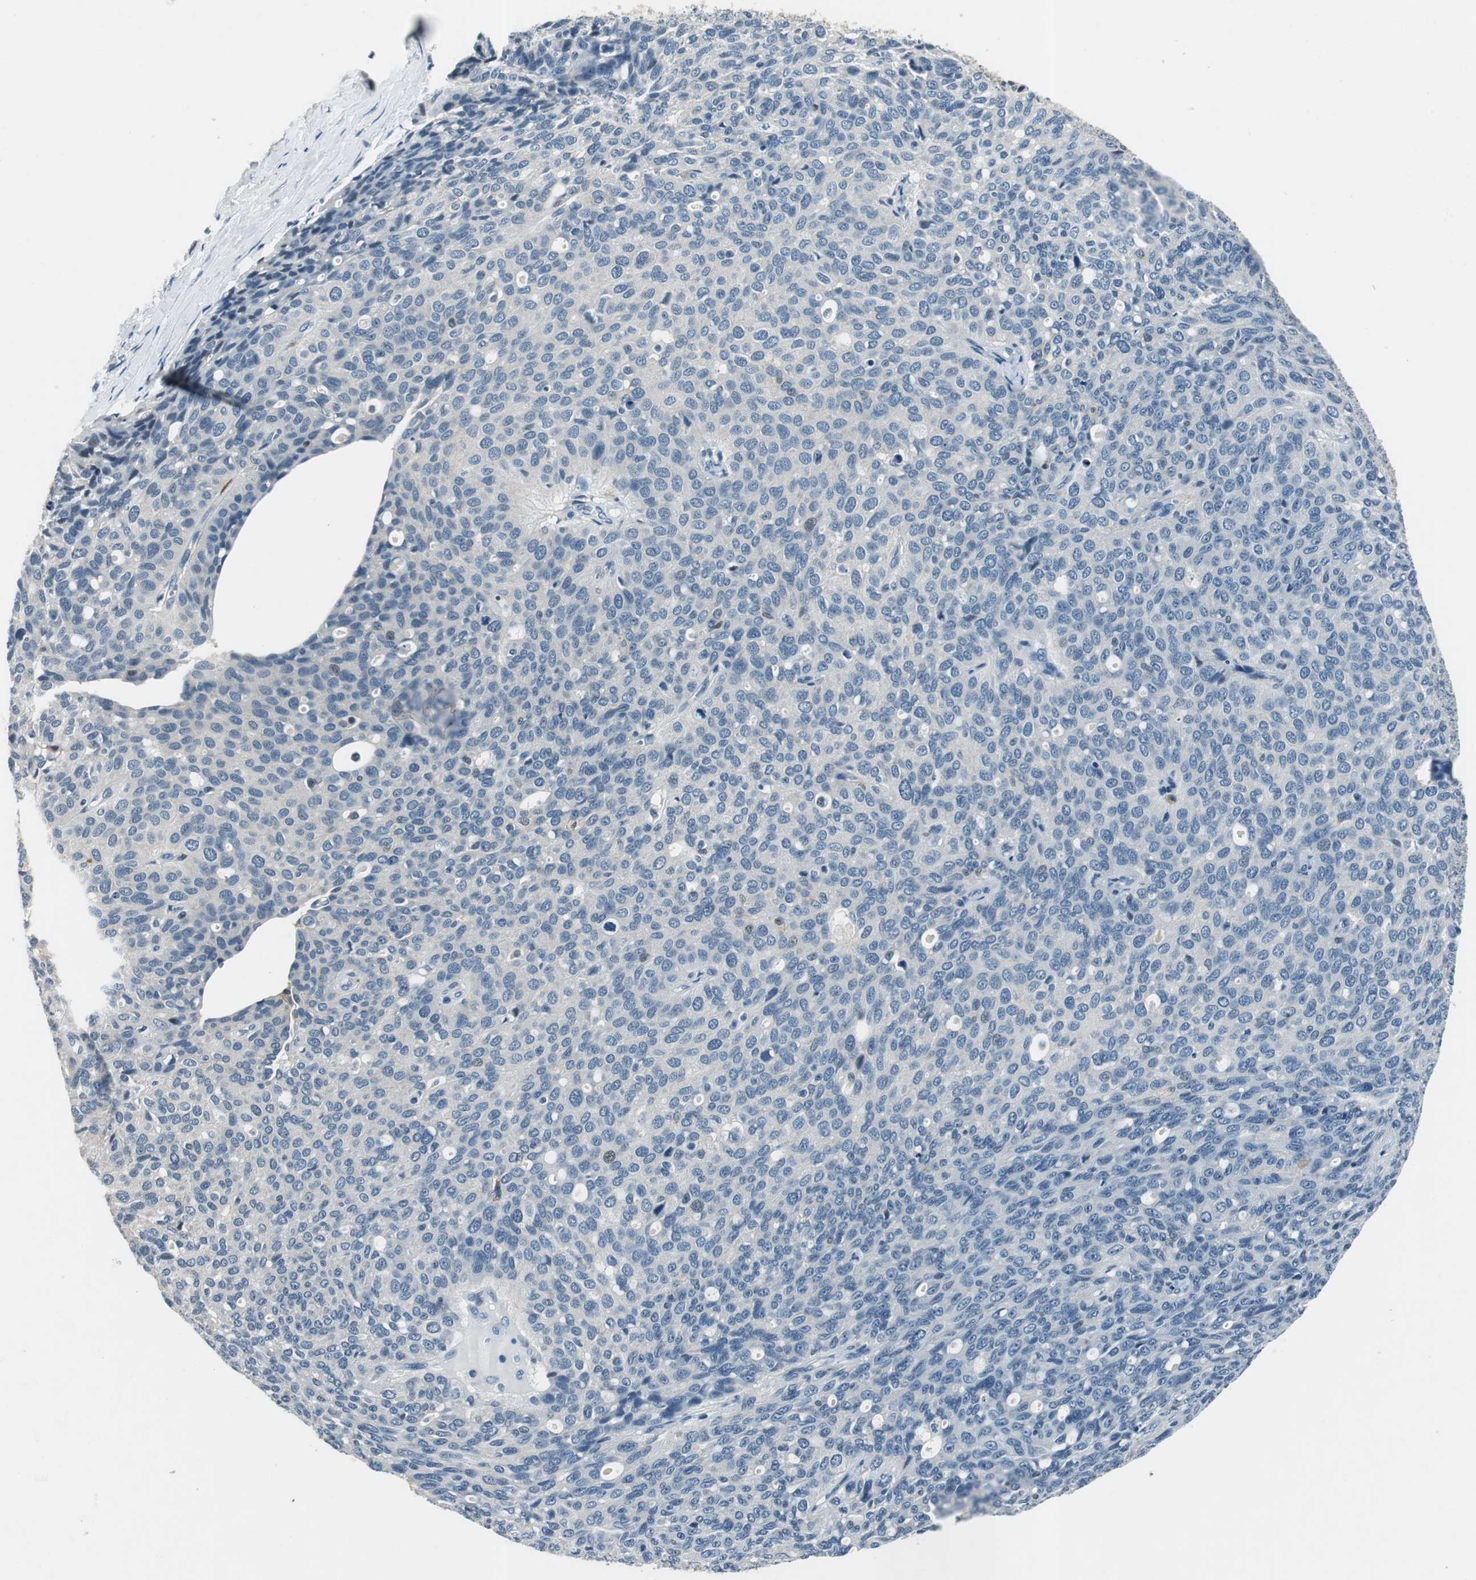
{"staining": {"intensity": "negative", "quantity": "none", "location": "none"}, "tissue": "ovarian cancer", "cell_type": "Tumor cells", "image_type": "cancer", "snomed": [{"axis": "morphology", "description": "Carcinoma, endometroid"}, {"axis": "topography", "description": "Ovary"}], "caption": "Ovarian cancer was stained to show a protein in brown. There is no significant staining in tumor cells.", "gene": "ME1", "patient": {"sex": "female", "age": 60}}